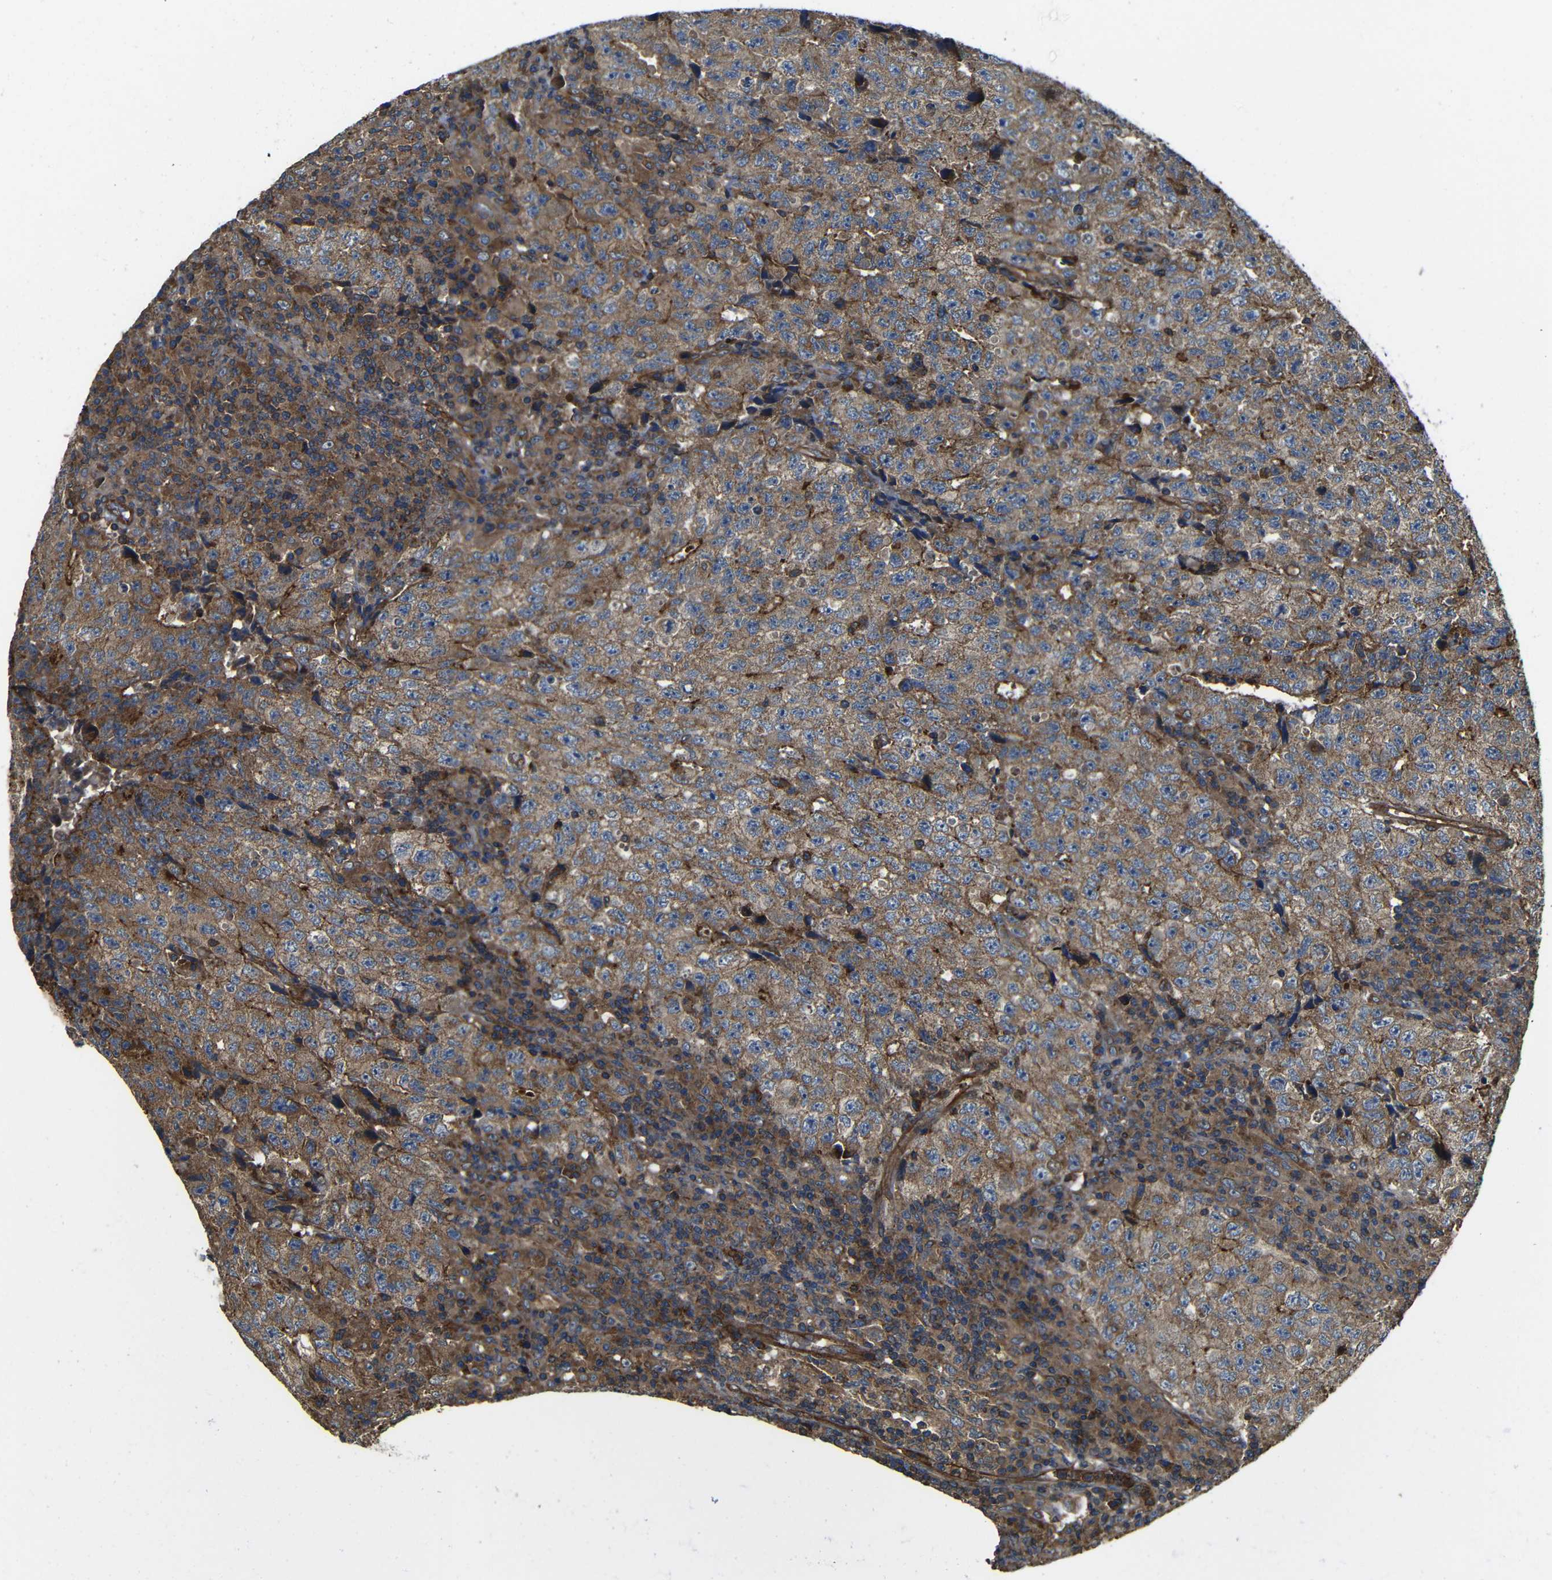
{"staining": {"intensity": "moderate", "quantity": ">75%", "location": "cytoplasmic/membranous"}, "tissue": "testis cancer", "cell_type": "Tumor cells", "image_type": "cancer", "snomed": [{"axis": "morphology", "description": "Necrosis, NOS"}, {"axis": "morphology", "description": "Carcinoma, Embryonal, NOS"}, {"axis": "topography", "description": "Testis"}], "caption": "Immunohistochemistry micrograph of human embryonal carcinoma (testis) stained for a protein (brown), which shows medium levels of moderate cytoplasmic/membranous staining in about >75% of tumor cells.", "gene": "PTCH1", "patient": {"sex": "male", "age": 19}}